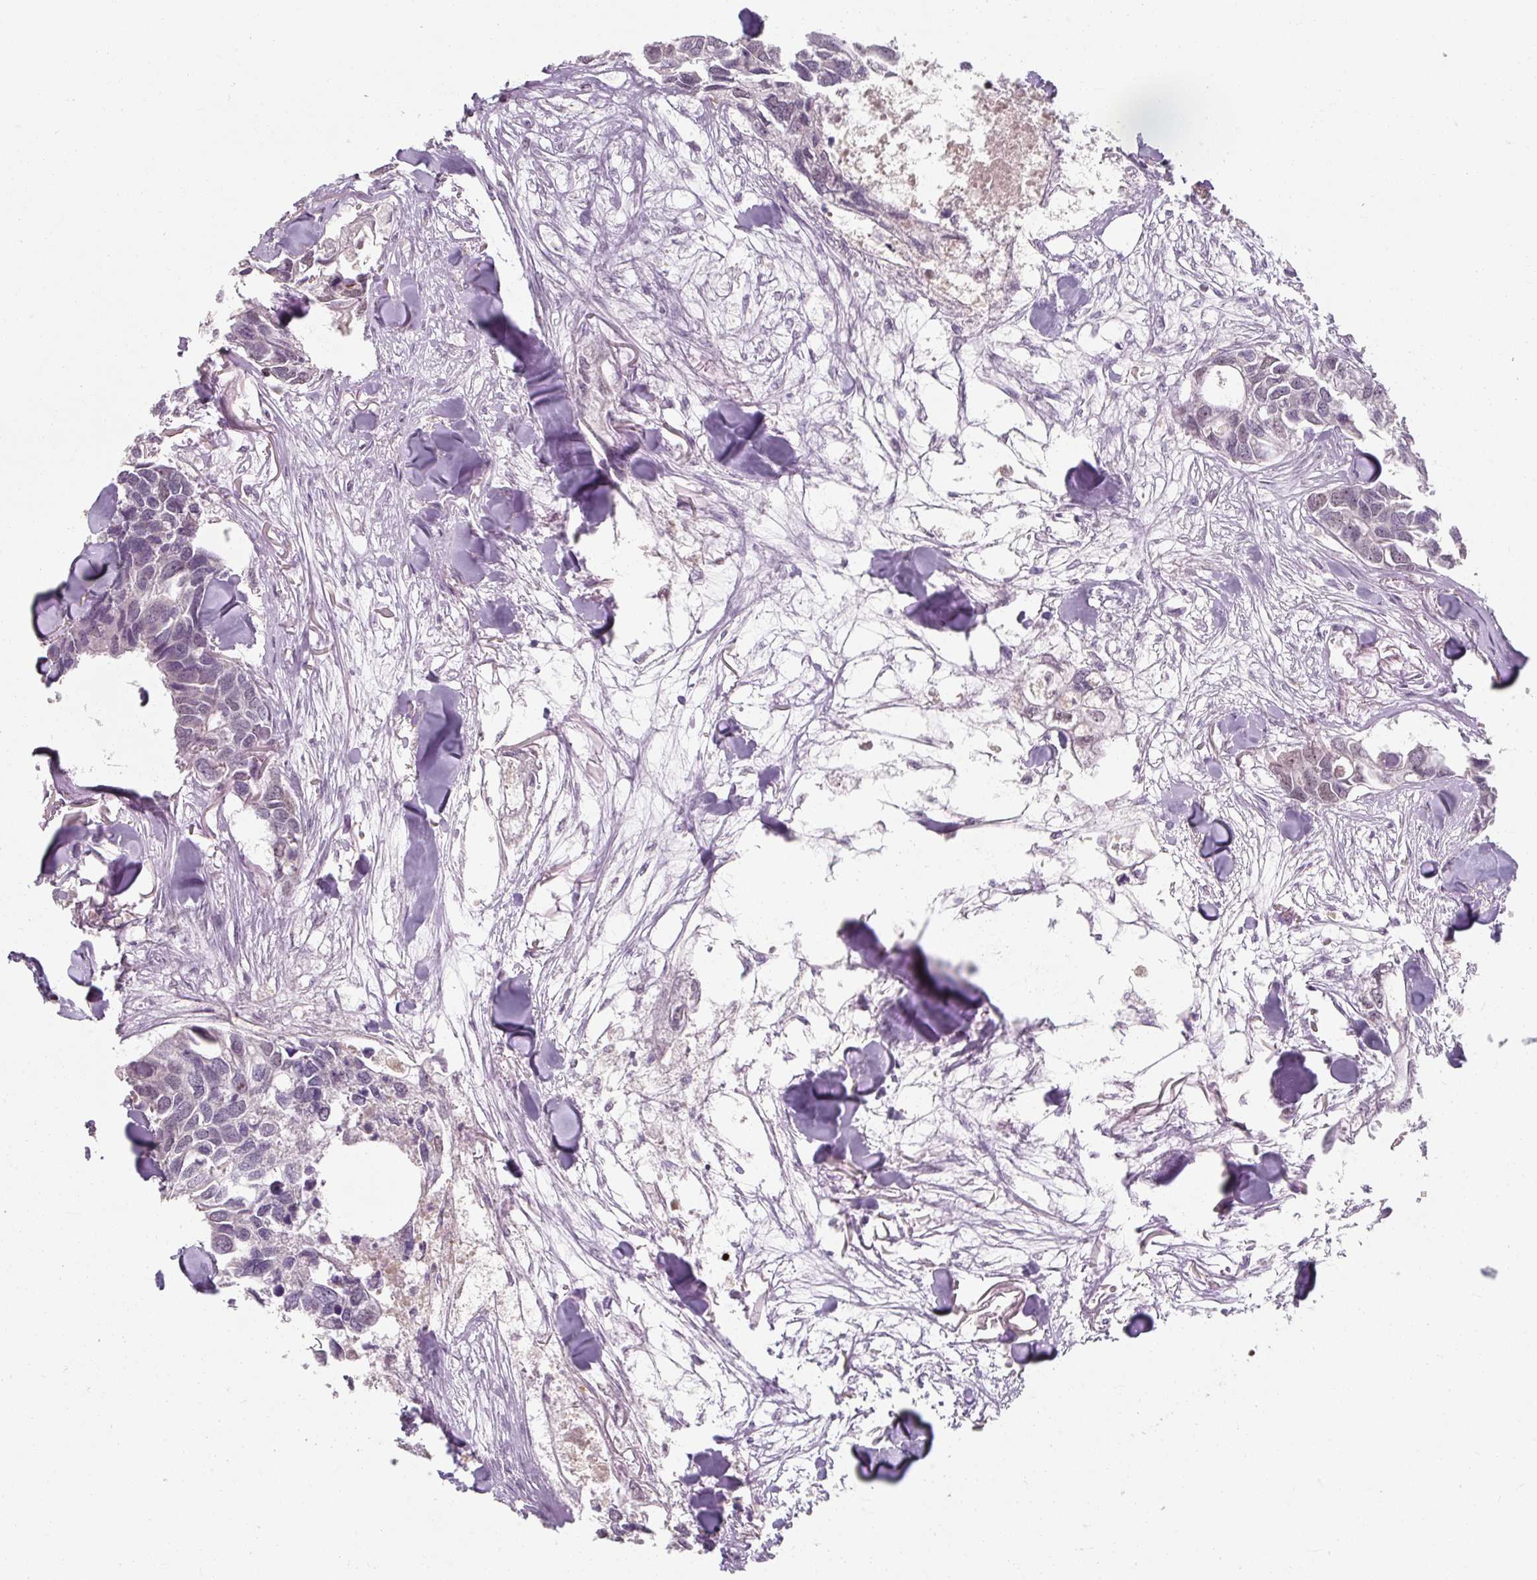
{"staining": {"intensity": "negative", "quantity": "none", "location": "none"}, "tissue": "breast cancer", "cell_type": "Tumor cells", "image_type": "cancer", "snomed": [{"axis": "morphology", "description": "Duct carcinoma"}, {"axis": "topography", "description": "Breast"}], "caption": "This is a photomicrograph of immunohistochemistry staining of infiltrating ductal carcinoma (breast), which shows no positivity in tumor cells.", "gene": "ZFTRAF1", "patient": {"sex": "female", "age": 83}}